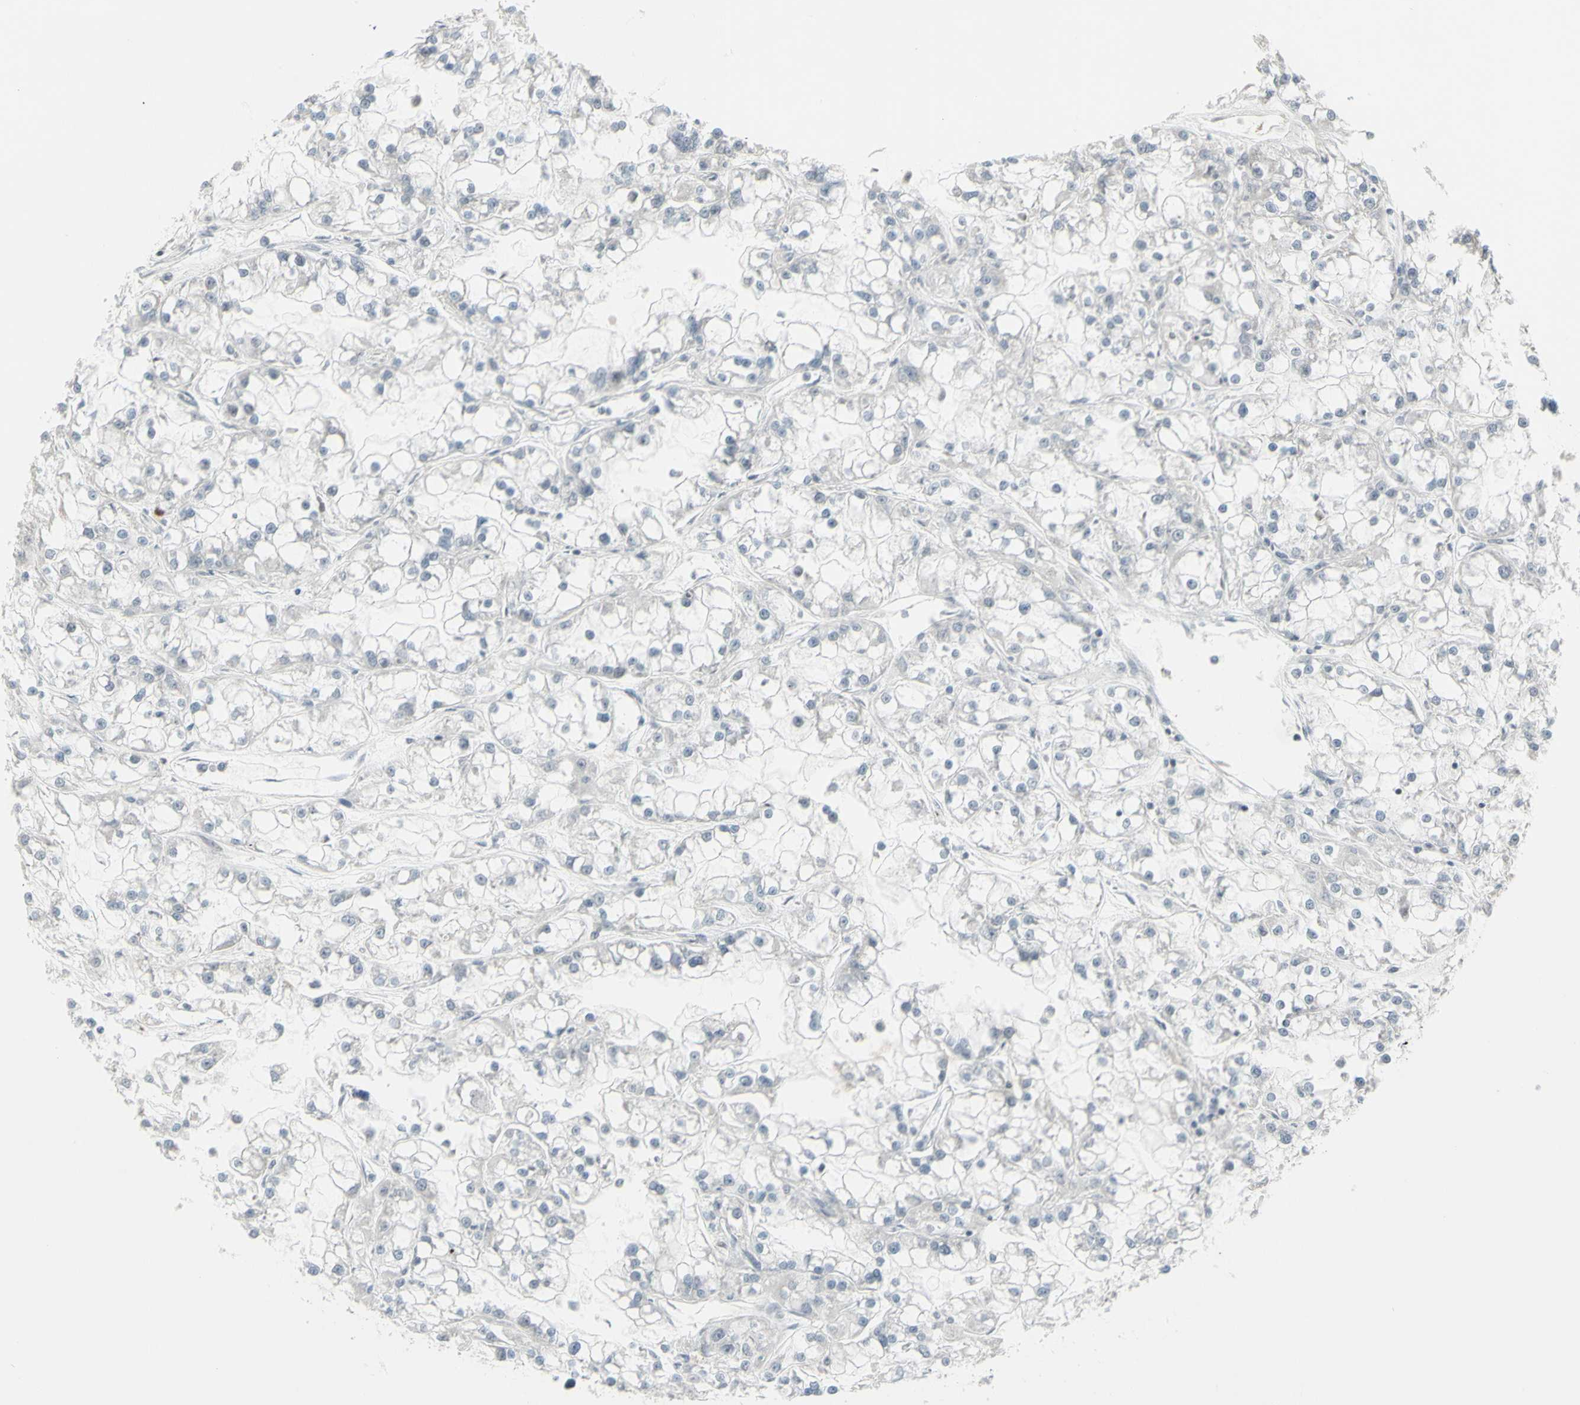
{"staining": {"intensity": "negative", "quantity": "none", "location": "none"}, "tissue": "renal cancer", "cell_type": "Tumor cells", "image_type": "cancer", "snomed": [{"axis": "morphology", "description": "Adenocarcinoma, NOS"}, {"axis": "topography", "description": "Kidney"}], "caption": "This is a photomicrograph of immunohistochemistry staining of renal cancer, which shows no positivity in tumor cells.", "gene": "SUPT6H", "patient": {"sex": "female", "age": 52}}